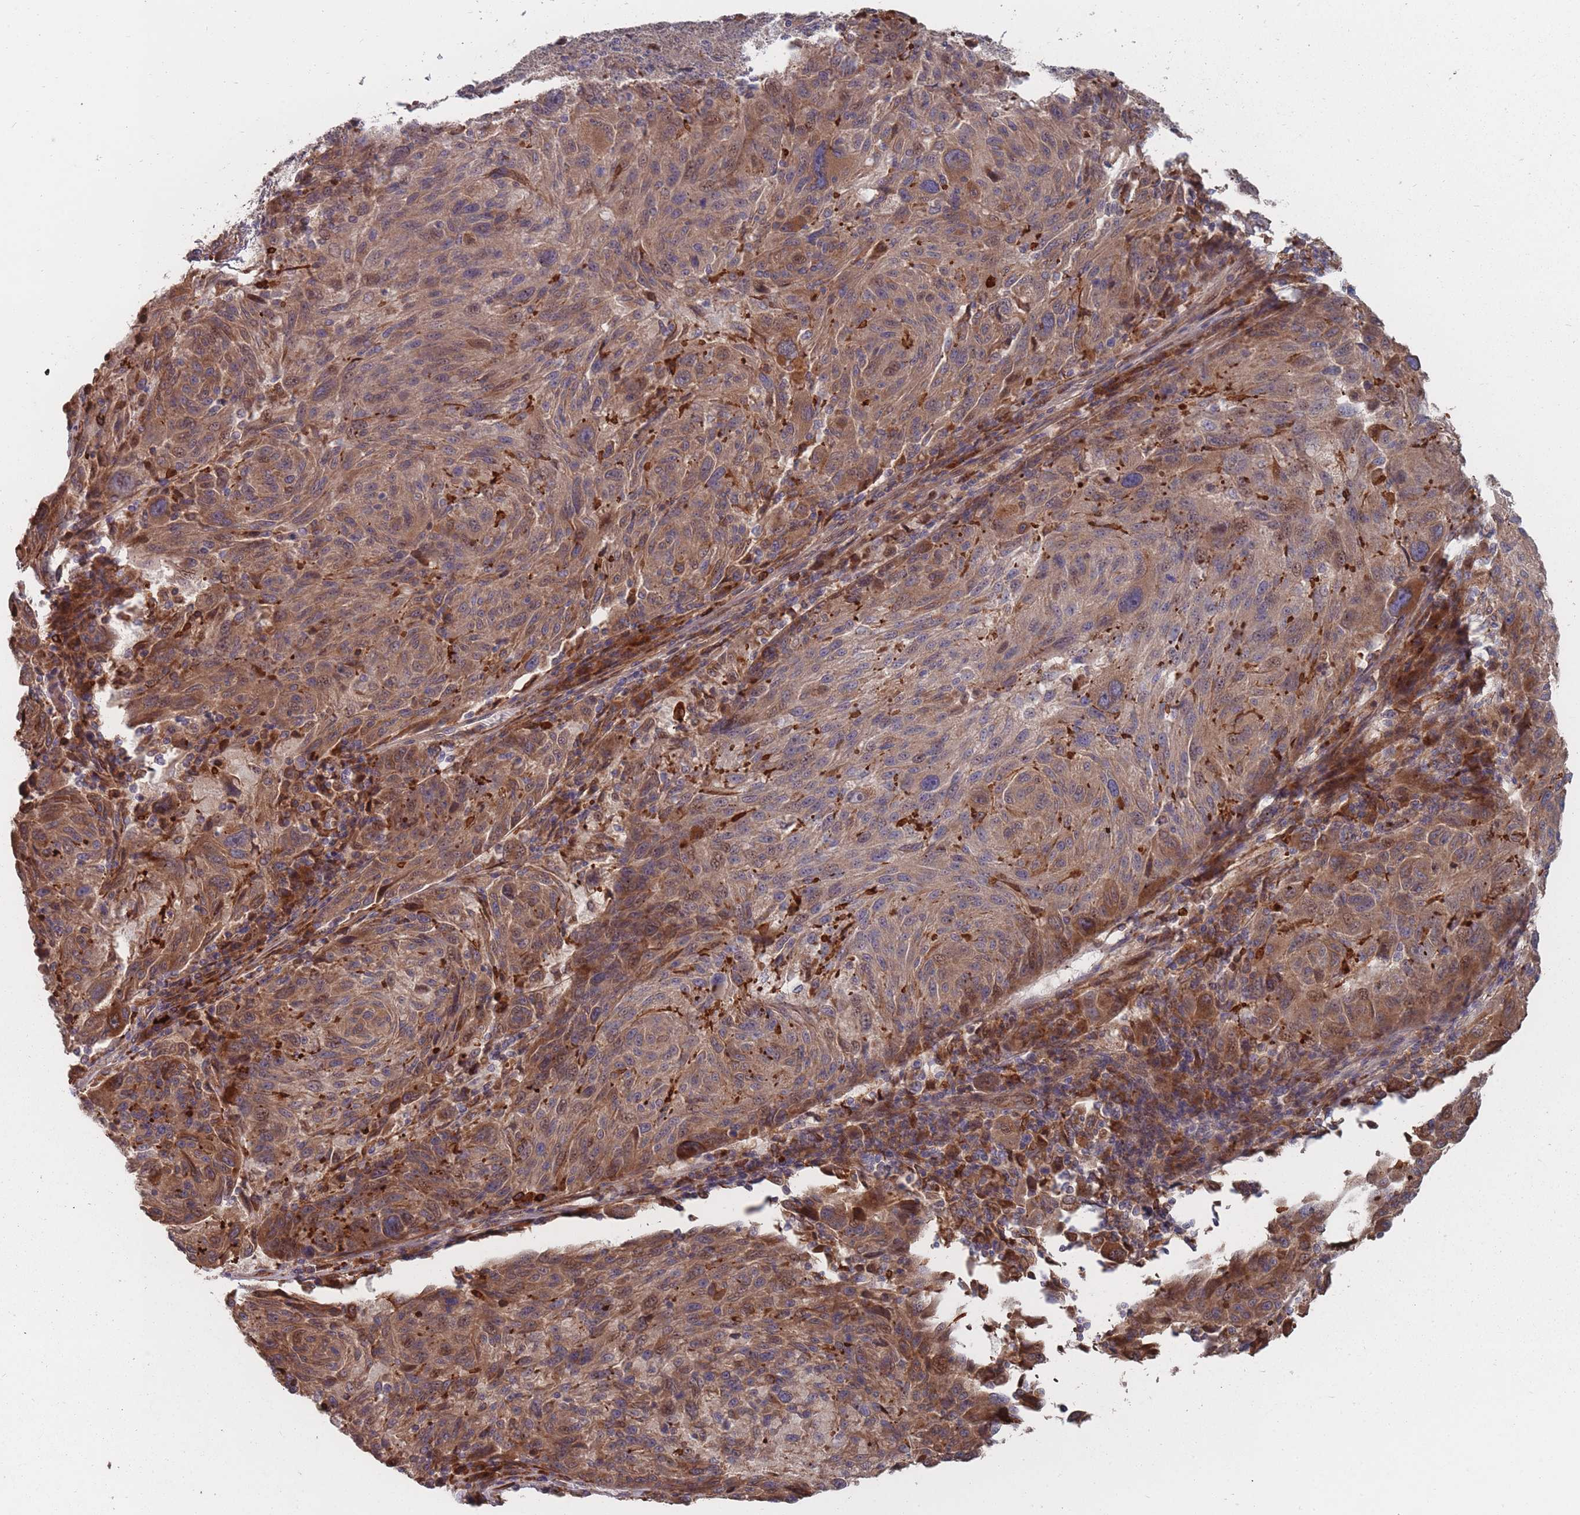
{"staining": {"intensity": "moderate", "quantity": "25%-75%", "location": "cytoplasmic/membranous"}, "tissue": "melanoma", "cell_type": "Tumor cells", "image_type": "cancer", "snomed": [{"axis": "morphology", "description": "Malignant melanoma, NOS"}, {"axis": "topography", "description": "Skin"}], "caption": "About 25%-75% of tumor cells in malignant melanoma reveal moderate cytoplasmic/membranous protein expression as visualized by brown immunohistochemical staining.", "gene": "THSD7B", "patient": {"sex": "male", "age": 53}}